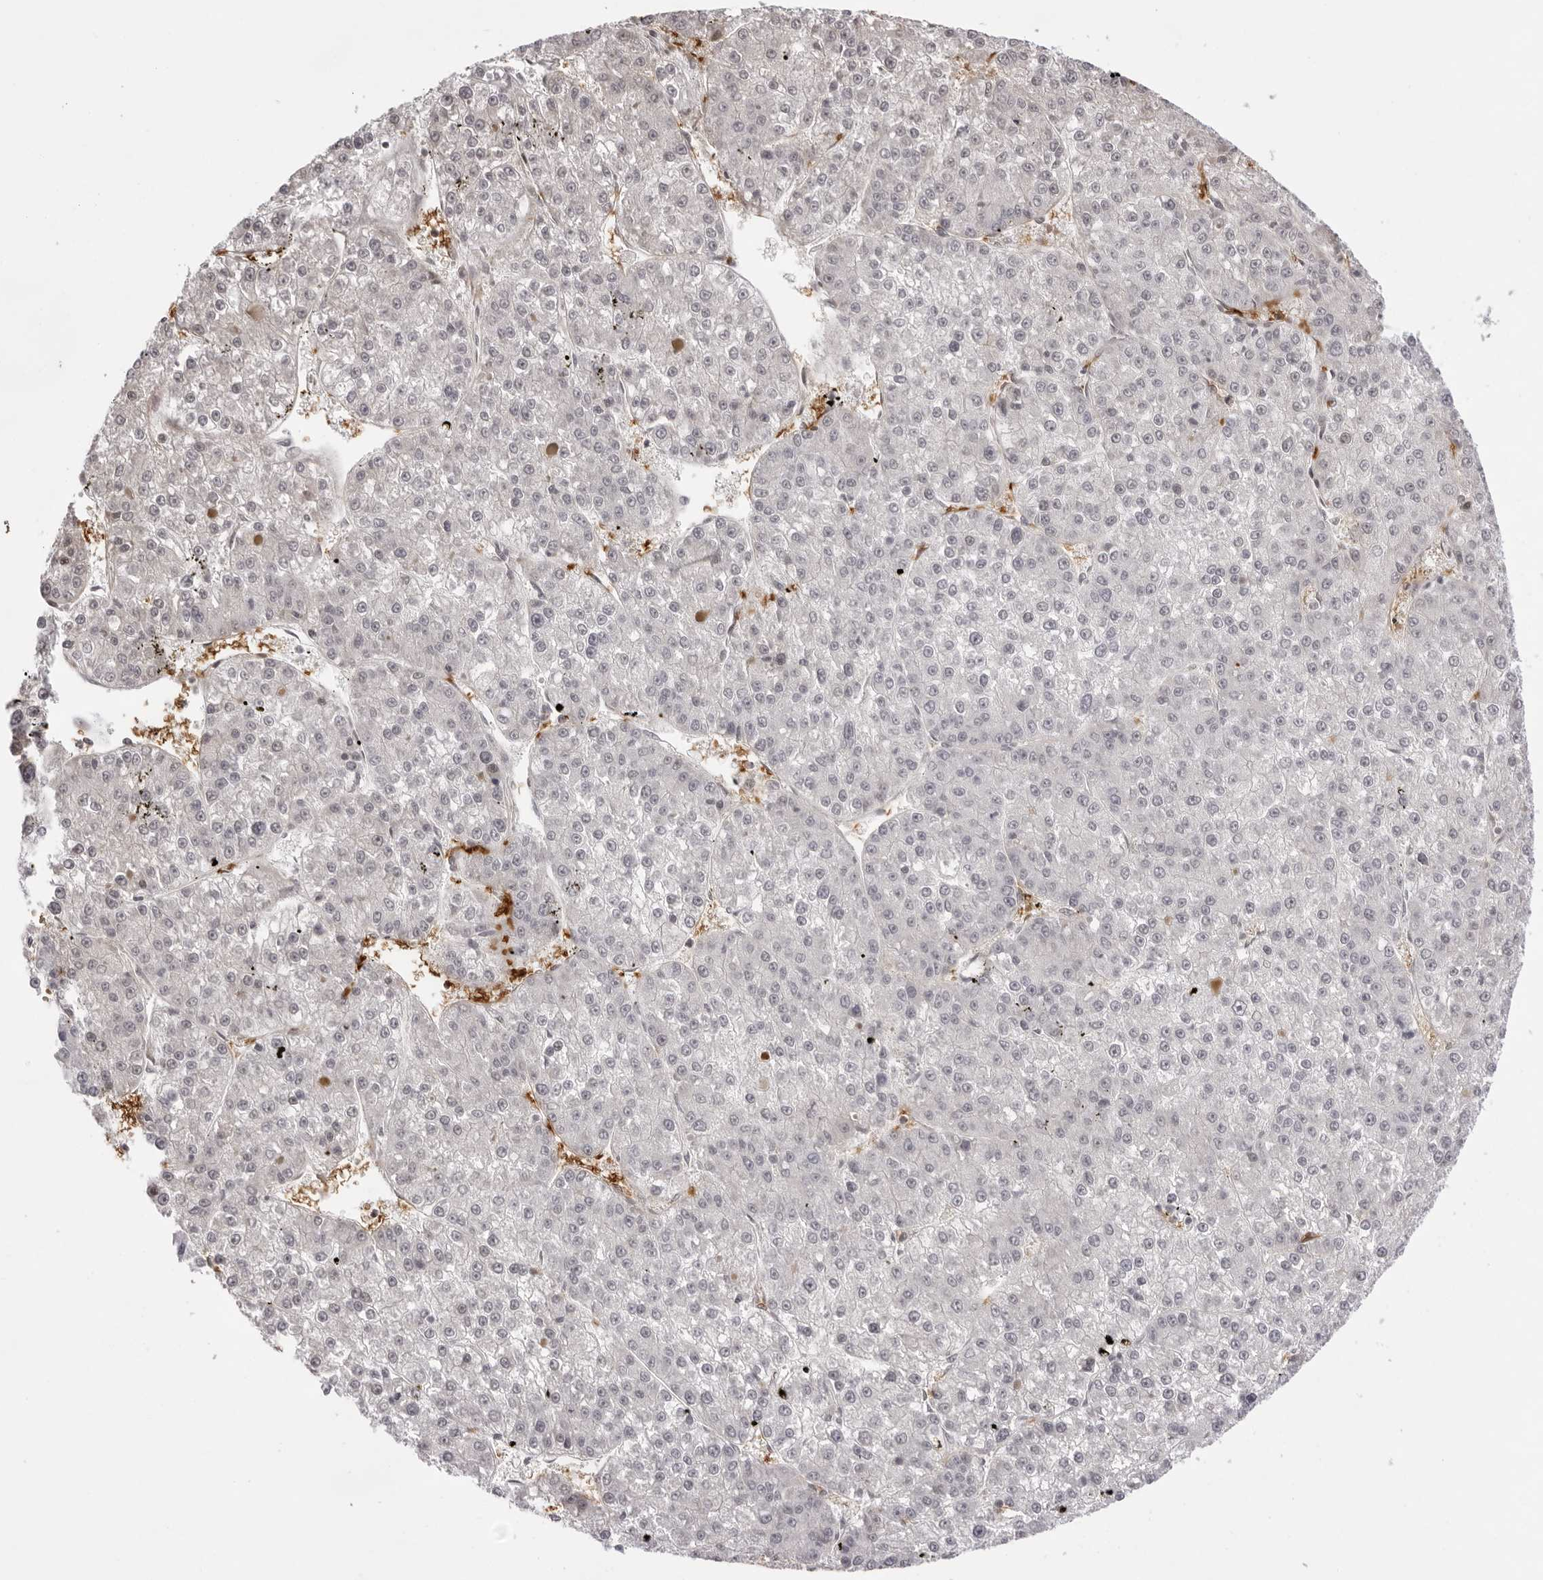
{"staining": {"intensity": "negative", "quantity": "none", "location": "none"}, "tissue": "liver cancer", "cell_type": "Tumor cells", "image_type": "cancer", "snomed": [{"axis": "morphology", "description": "Carcinoma, Hepatocellular, NOS"}, {"axis": "topography", "description": "Liver"}], "caption": "High magnification brightfield microscopy of liver hepatocellular carcinoma stained with DAB (3,3'-diaminobenzidine) (brown) and counterstained with hematoxylin (blue): tumor cells show no significant expression.", "gene": "SPTA1", "patient": {"sex": "female", "age": 73}}